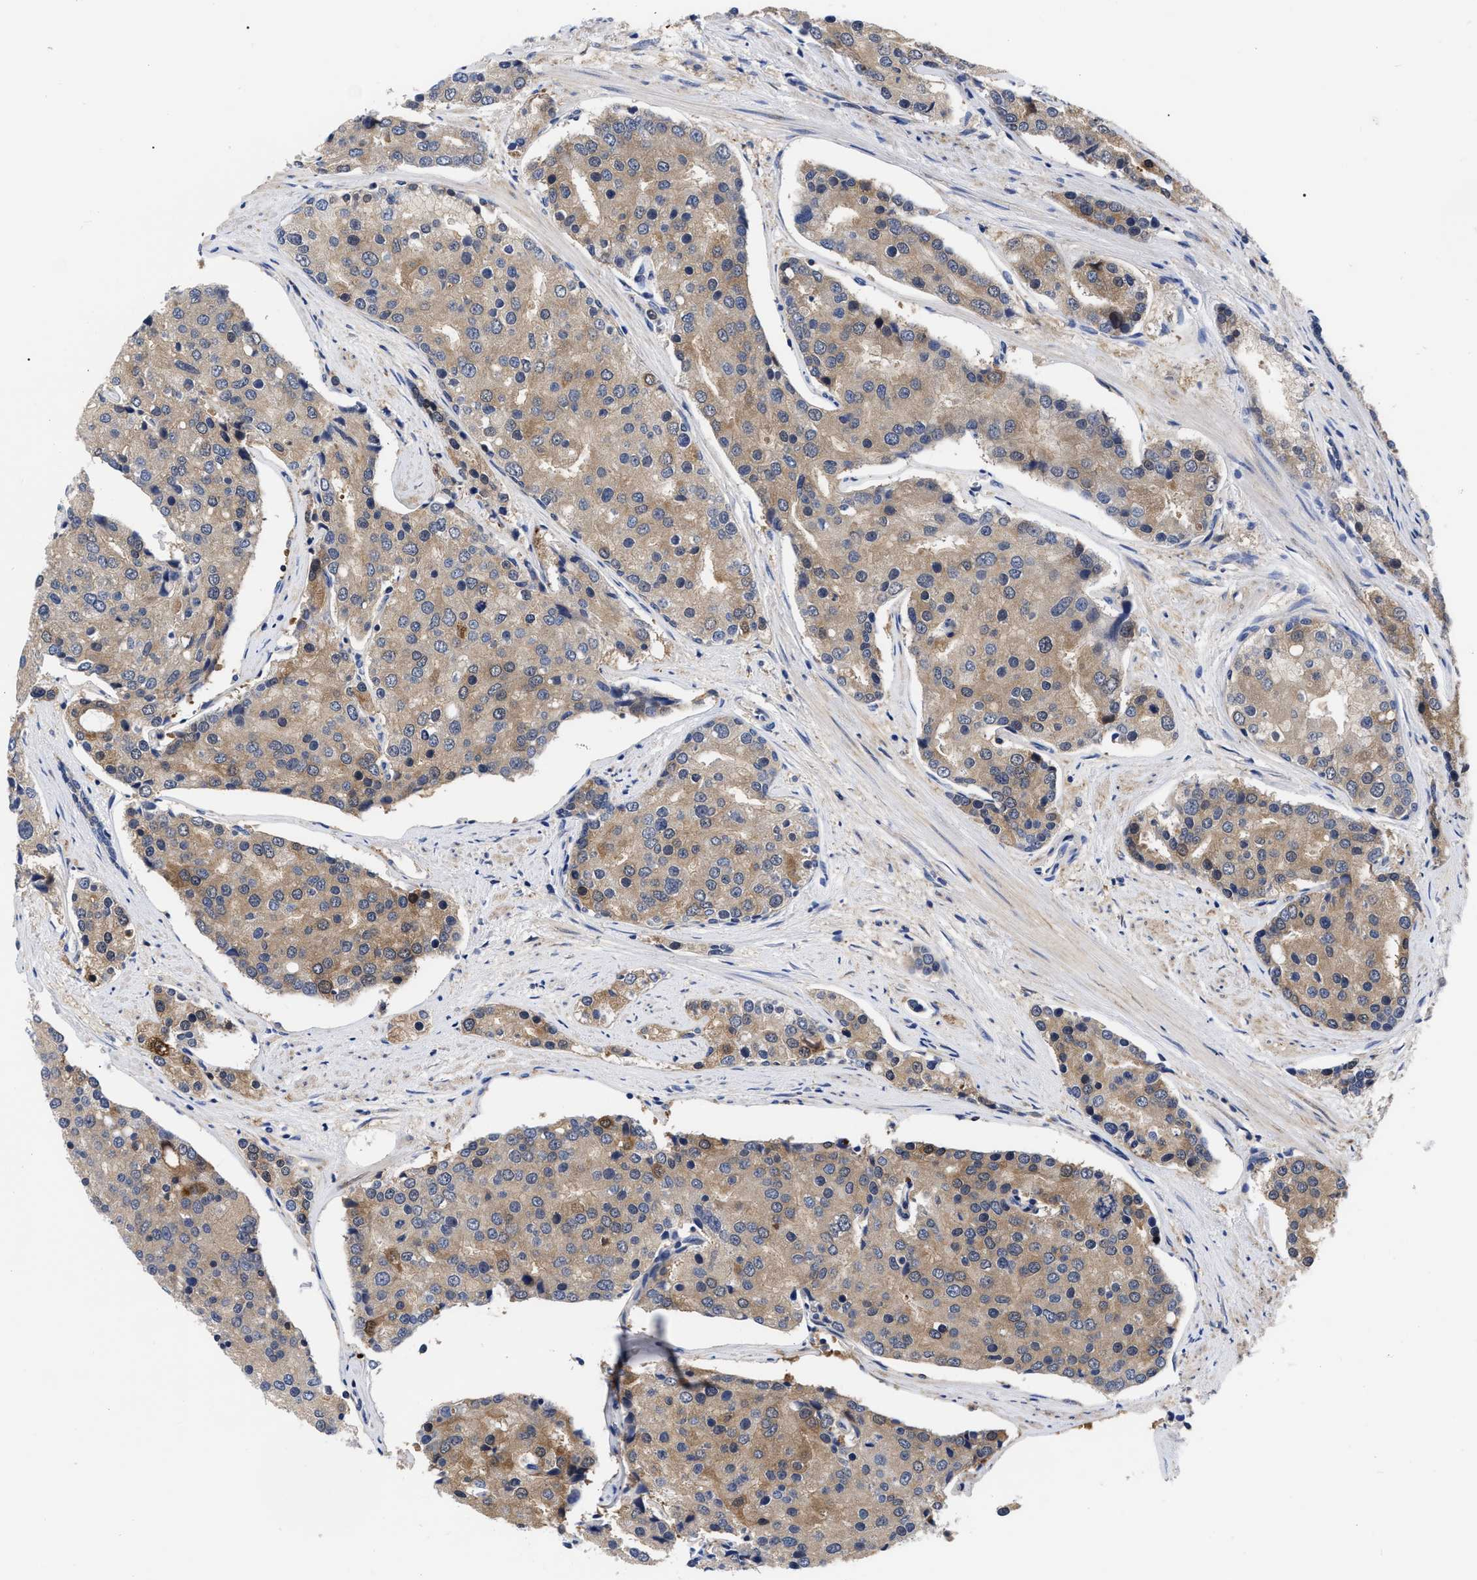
{"staining": {"intensity": "moderate", "quantity": ">75%", "location": "cytoplasmic/membranous"}, "tissue": "prostate cancer", "cell_type": "Tumor cells", "image_type": "cancer", "snomed": [{"axis": "morphology", "description": "Adenocarcinoma, High grade"}, {"axis": "topography", "description": "Prostate"}], "caption": "Immunohistochemical staining of human prostate cancer (high-grade adenocarcinoma) exhibits medium levels of moderate cytoplasmic/membranous positivity in about >75% of tumor cells.", "gene": "RBKS", "patient": {"sex": "male", "age": 50}}